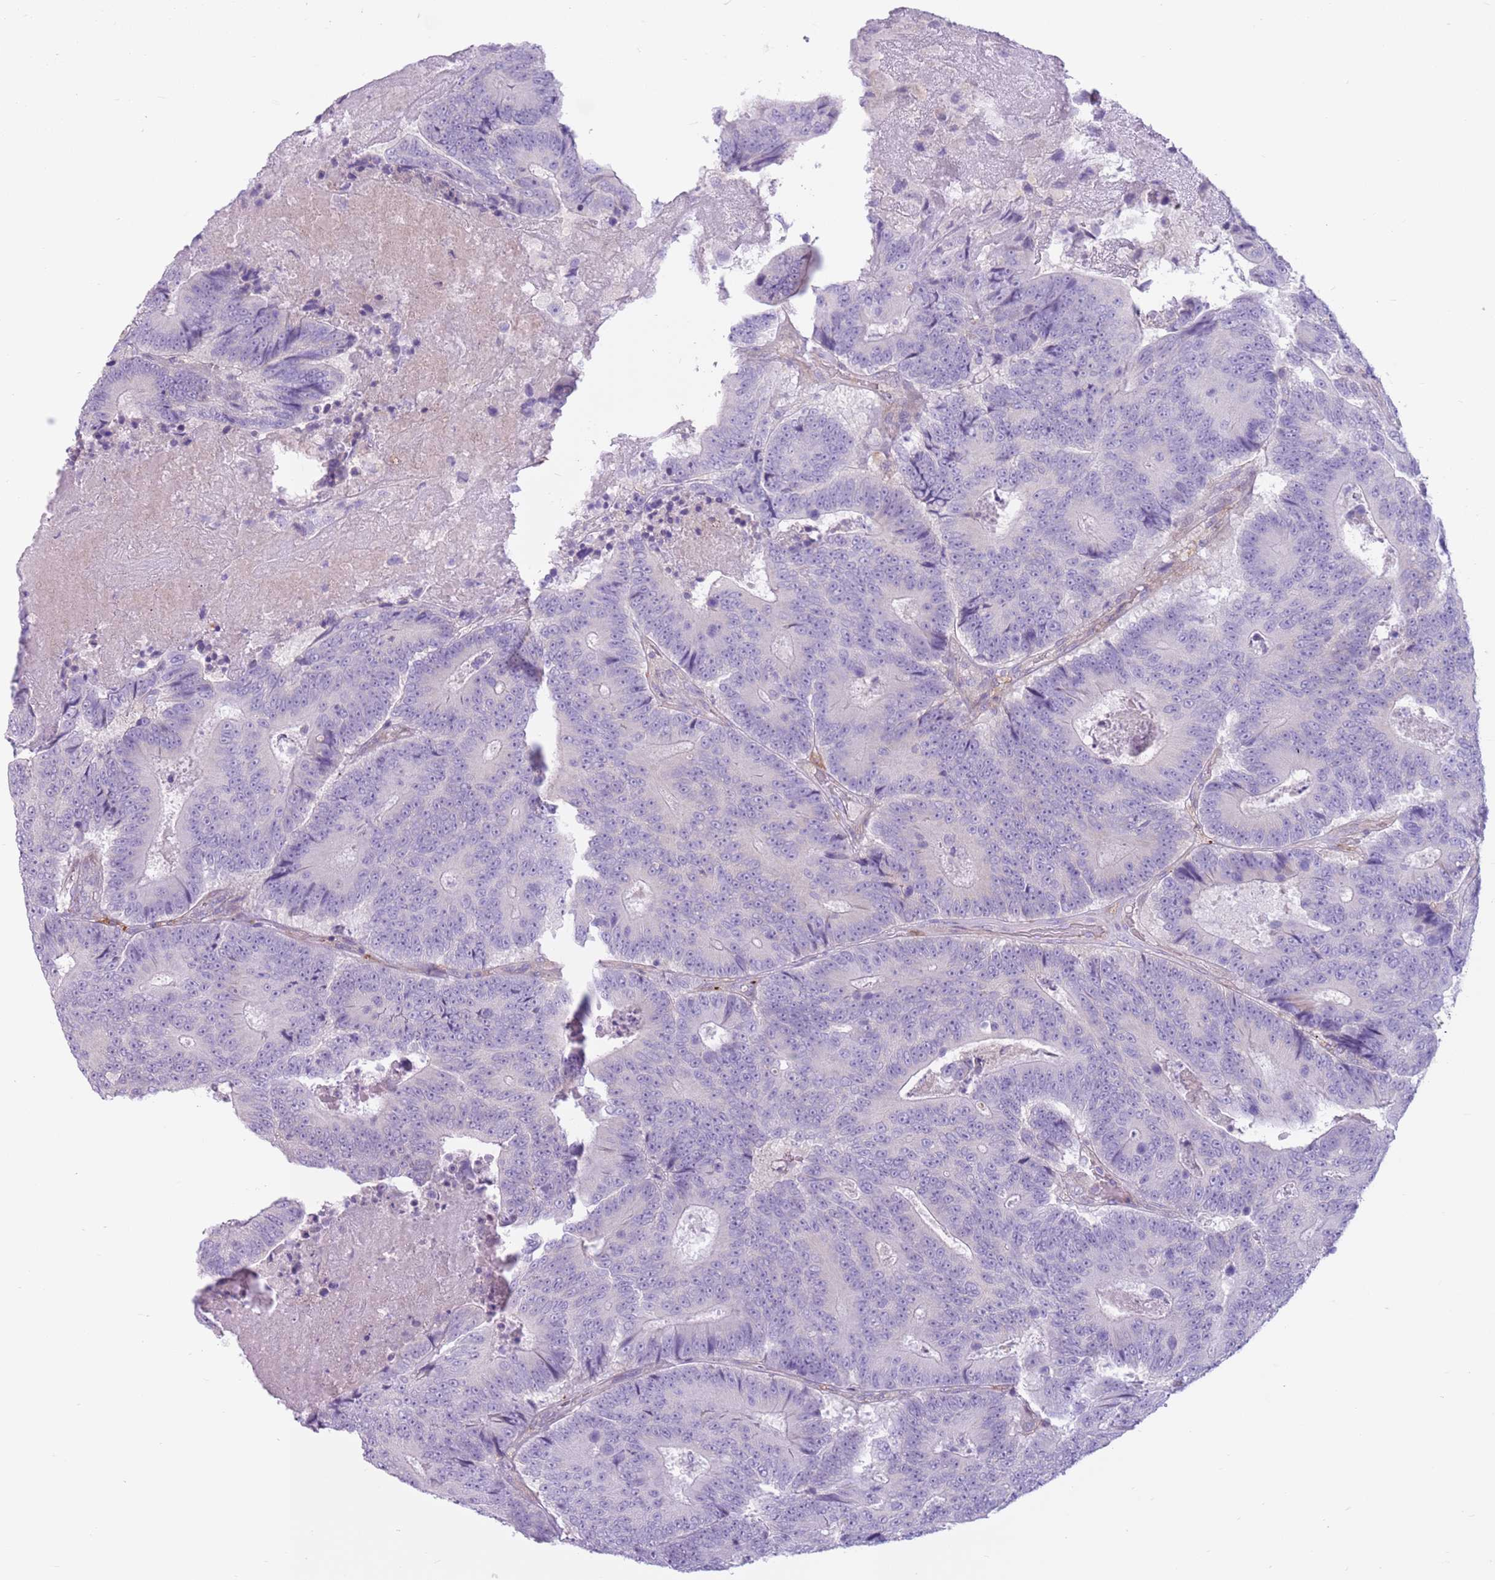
{"staining": {"intensity": "negative", "quantity": "none", "location": "none"}, "tissue": "colorectal cancer", "cell_type": "Tumor cells", "image_type": "cancer", "snomed": [{"axis": "morphology", "description": "Adenocarcinoma, NOS"}, {"axis": "topography", "description": "Colon"}], "caption": "The micrograph exhibits no significant staining in tumor cells of colorectal cancer (adenocarcinoma).", "gene": "SNX6", "patient": {"sex": "male", "age": 83}}